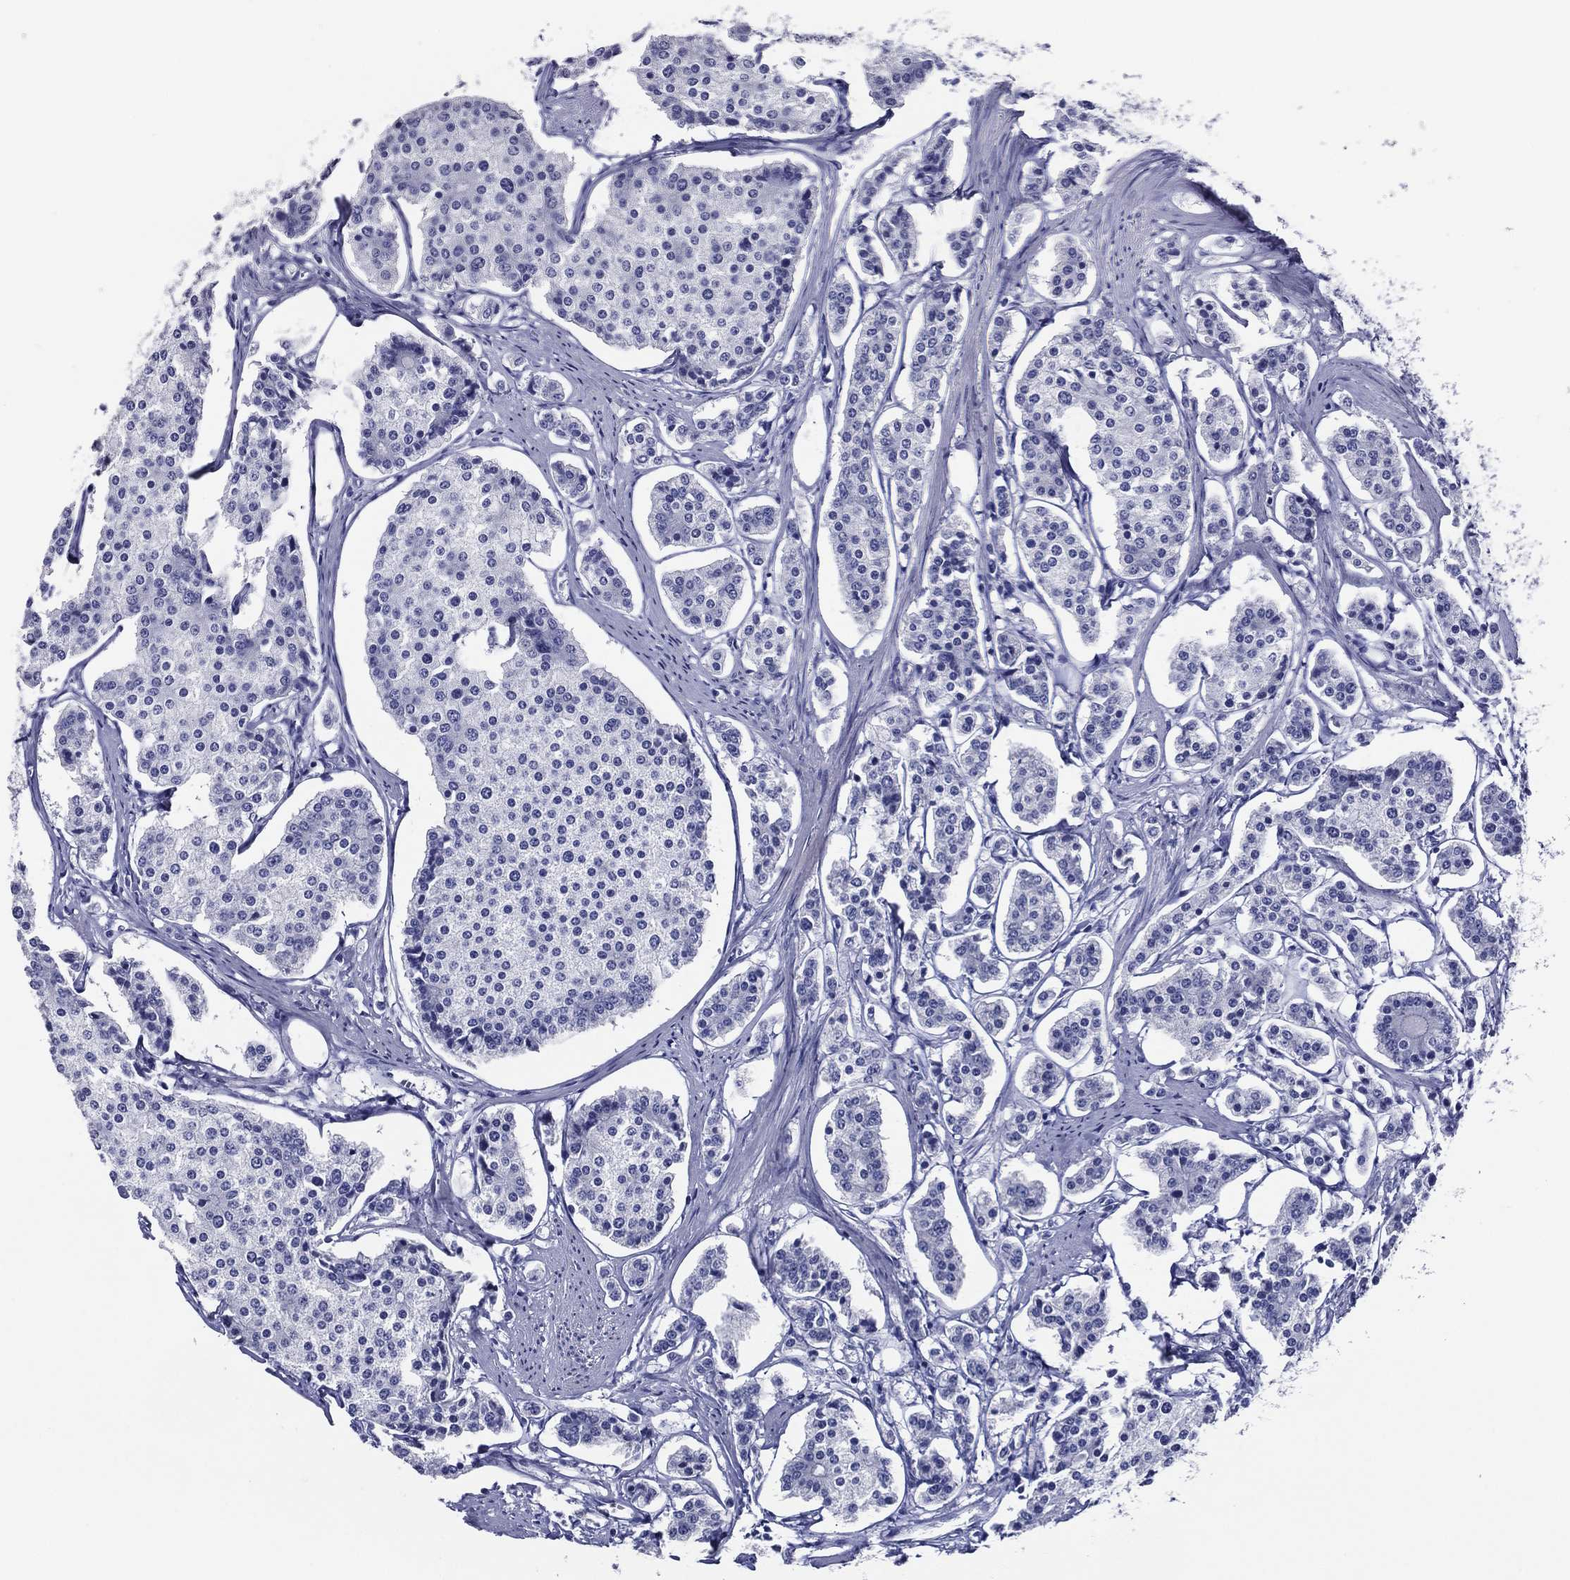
{"staining": {"intensity": "negative", "quantity": "none", "location": "none"}, "tissue": "carcinoid", "cell_type": "Tumor cells", "image_type": "cancer", "snomed": [{"axis": "morphology", "description": "Carcinoid, malignant, NOS"}, {"axis": "topography", "description": "Small intestine"}], "caption": "Carcinoid stained for a protein using immunohistochemistry shows no positivity tumor cells.", "gene": "ACE2", "patient": {"sex": "female", "age": 65}}